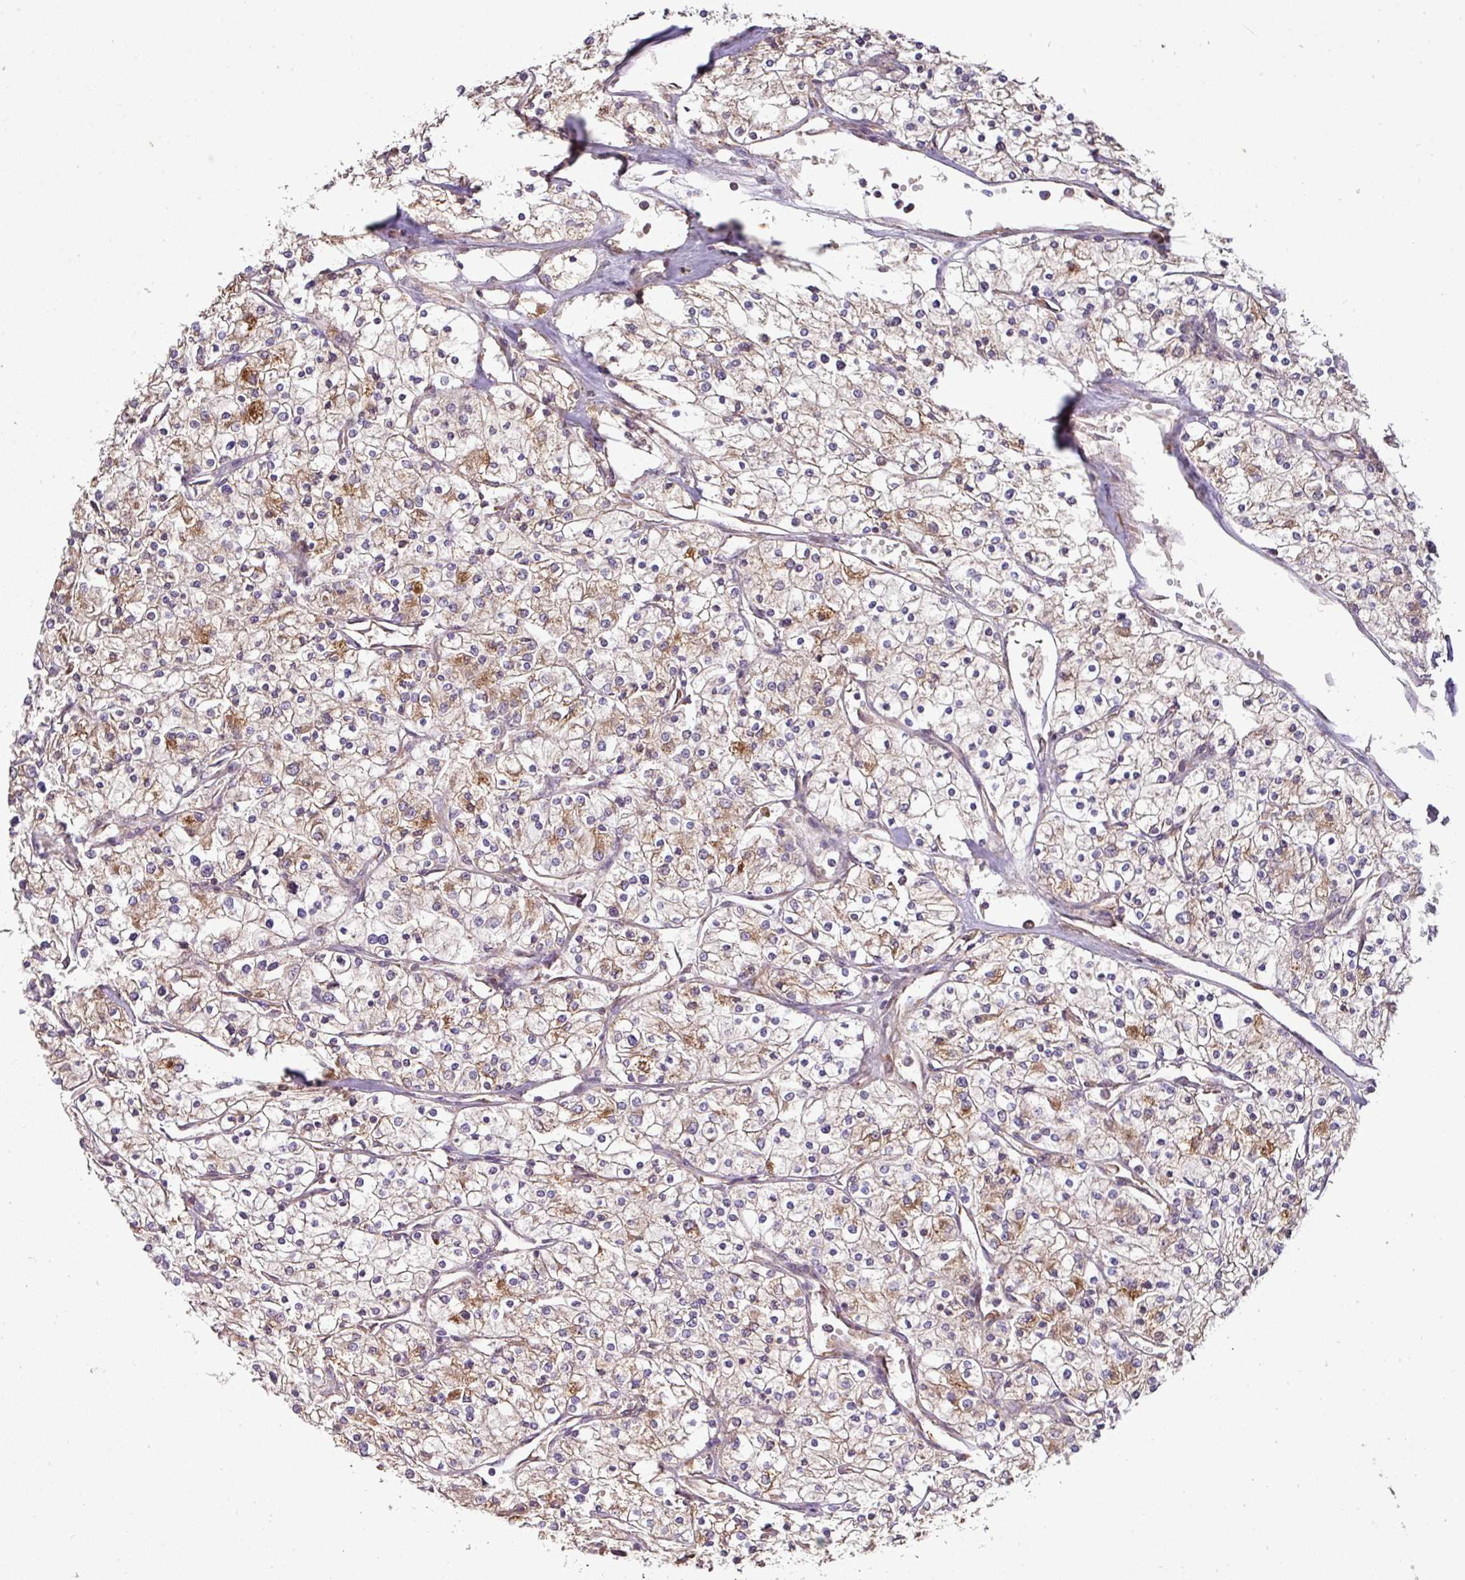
{"staining": {"intensity": "moderate", "quantity": ">75%", "location": "cytoplasmic/membranous"}, "tissue": "renal cancer", "cell_type": "Tumor cells", "image_type": "cancer", "snomed": [{"axis": "morphology", "description": "Adenocarcinoma, NOS"}, {"axis": "topography", "description": "Kidney"}], "caption": "High-power microscopy captured an immunohistochemistry (IHC) image of renal cancer (adenocarcinoma), revealing moderate cytoplasmic/membranous staining in approximately >75% of tumor cells. The staining is performed using DAB (3,3'-diaminobenzidine) brown chromogen to label protein expression. The nuclei are counter-stained blue using hematoxylin.", "gene": "GALP", "patient": {"sex": "male", "age": 80}}